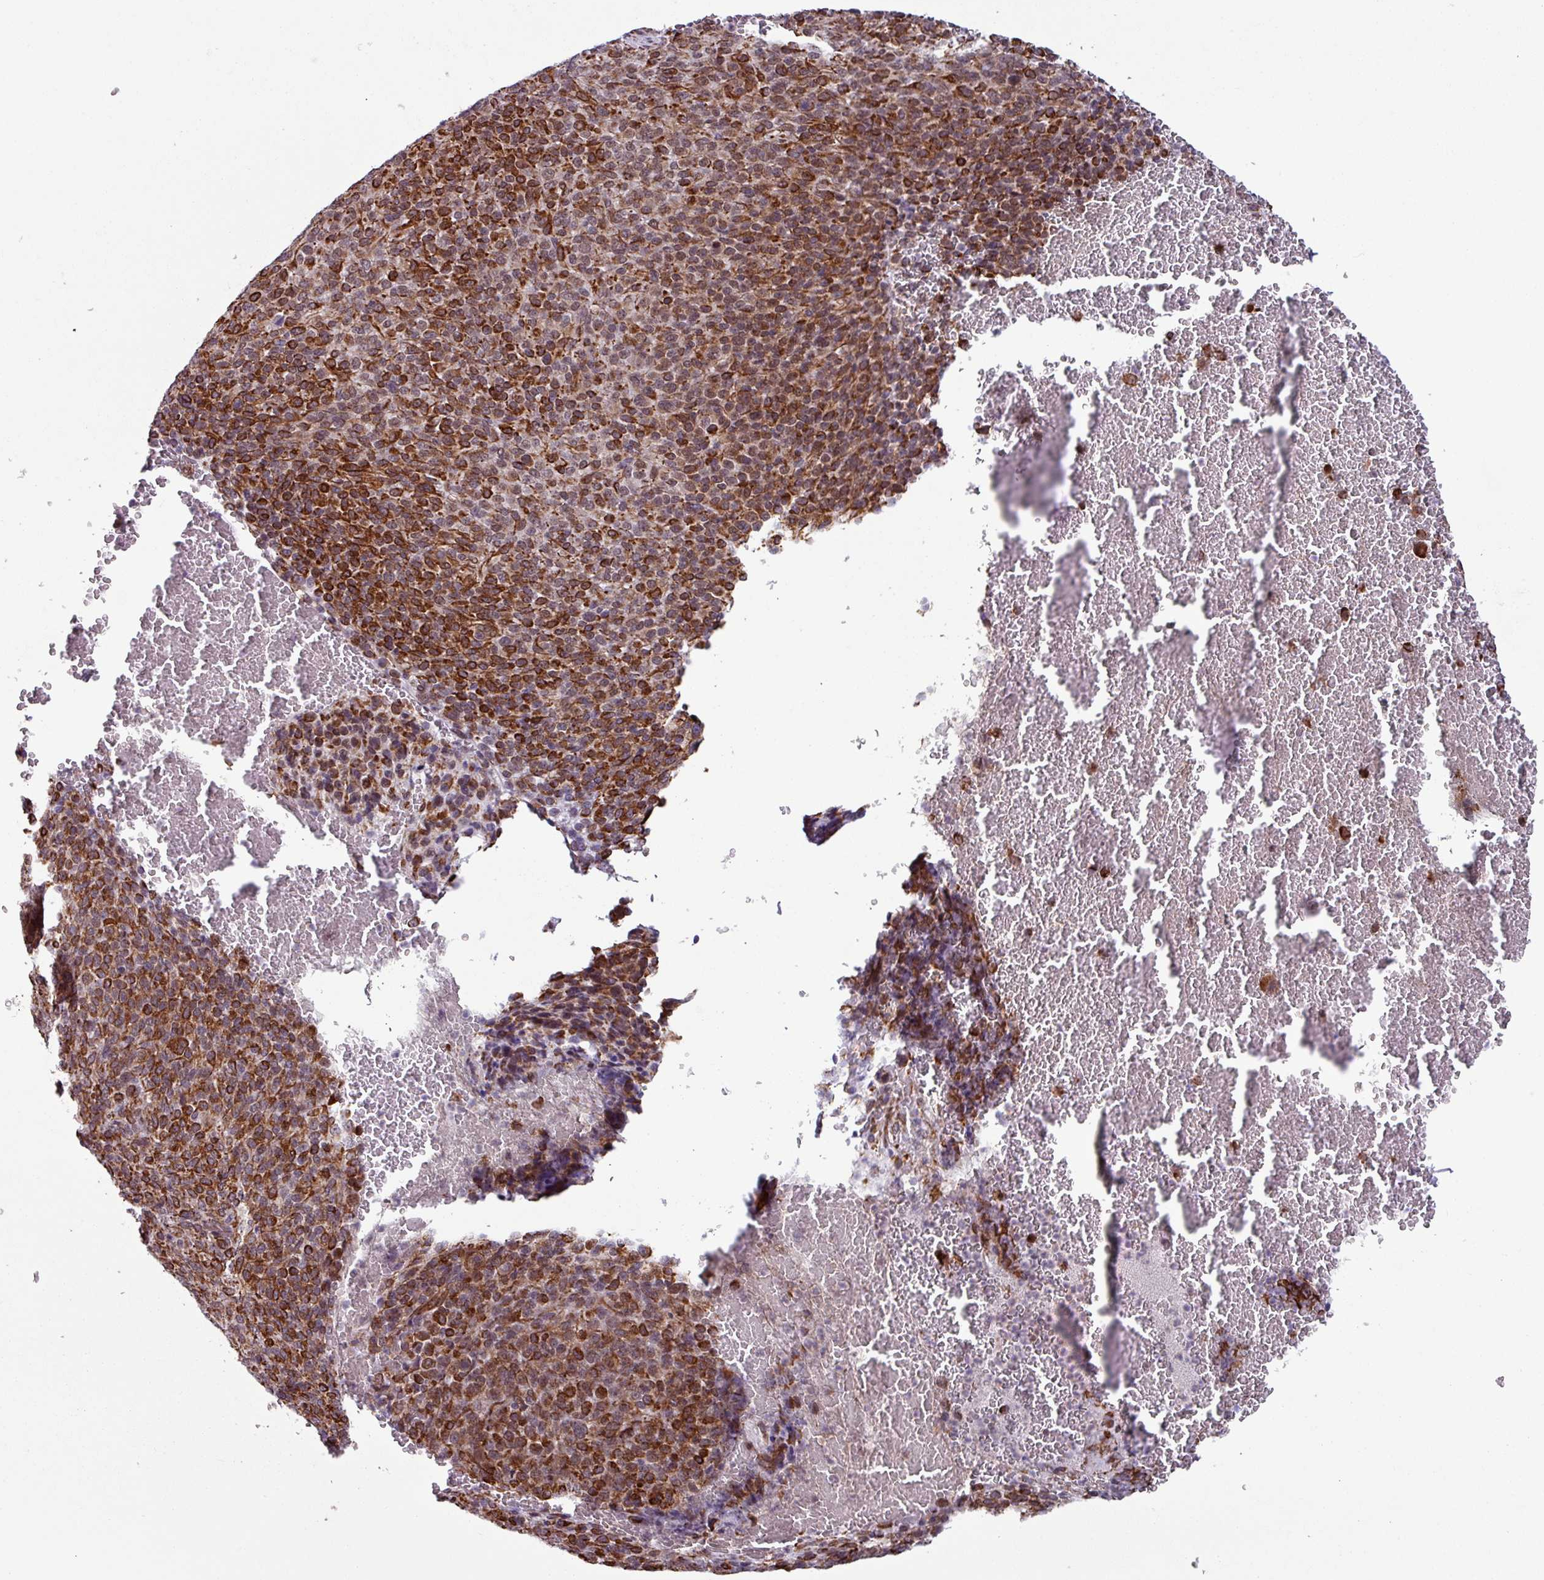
{"staining": {"intensity": "strong", "quantity": ">75%", "location": "cytoplasmic/membranous"}, "tissue": "melanoma", "cell_type": "Tumor cells", "image_type": "cancer", "snomed": [{"axis": "morphology", "description": "Malignant melanoma, Metastatic site"}, {"axis": "topography", "description": "Brain"}], "caption": "Human malignant melanoma (metastatic site) stained for a protein (brown) shows strong cytoplasmic/membranous positive expression in about >75% of tumor cells.", "gene": "CHD3", "patient": {"sex": "female", "age": 56}}